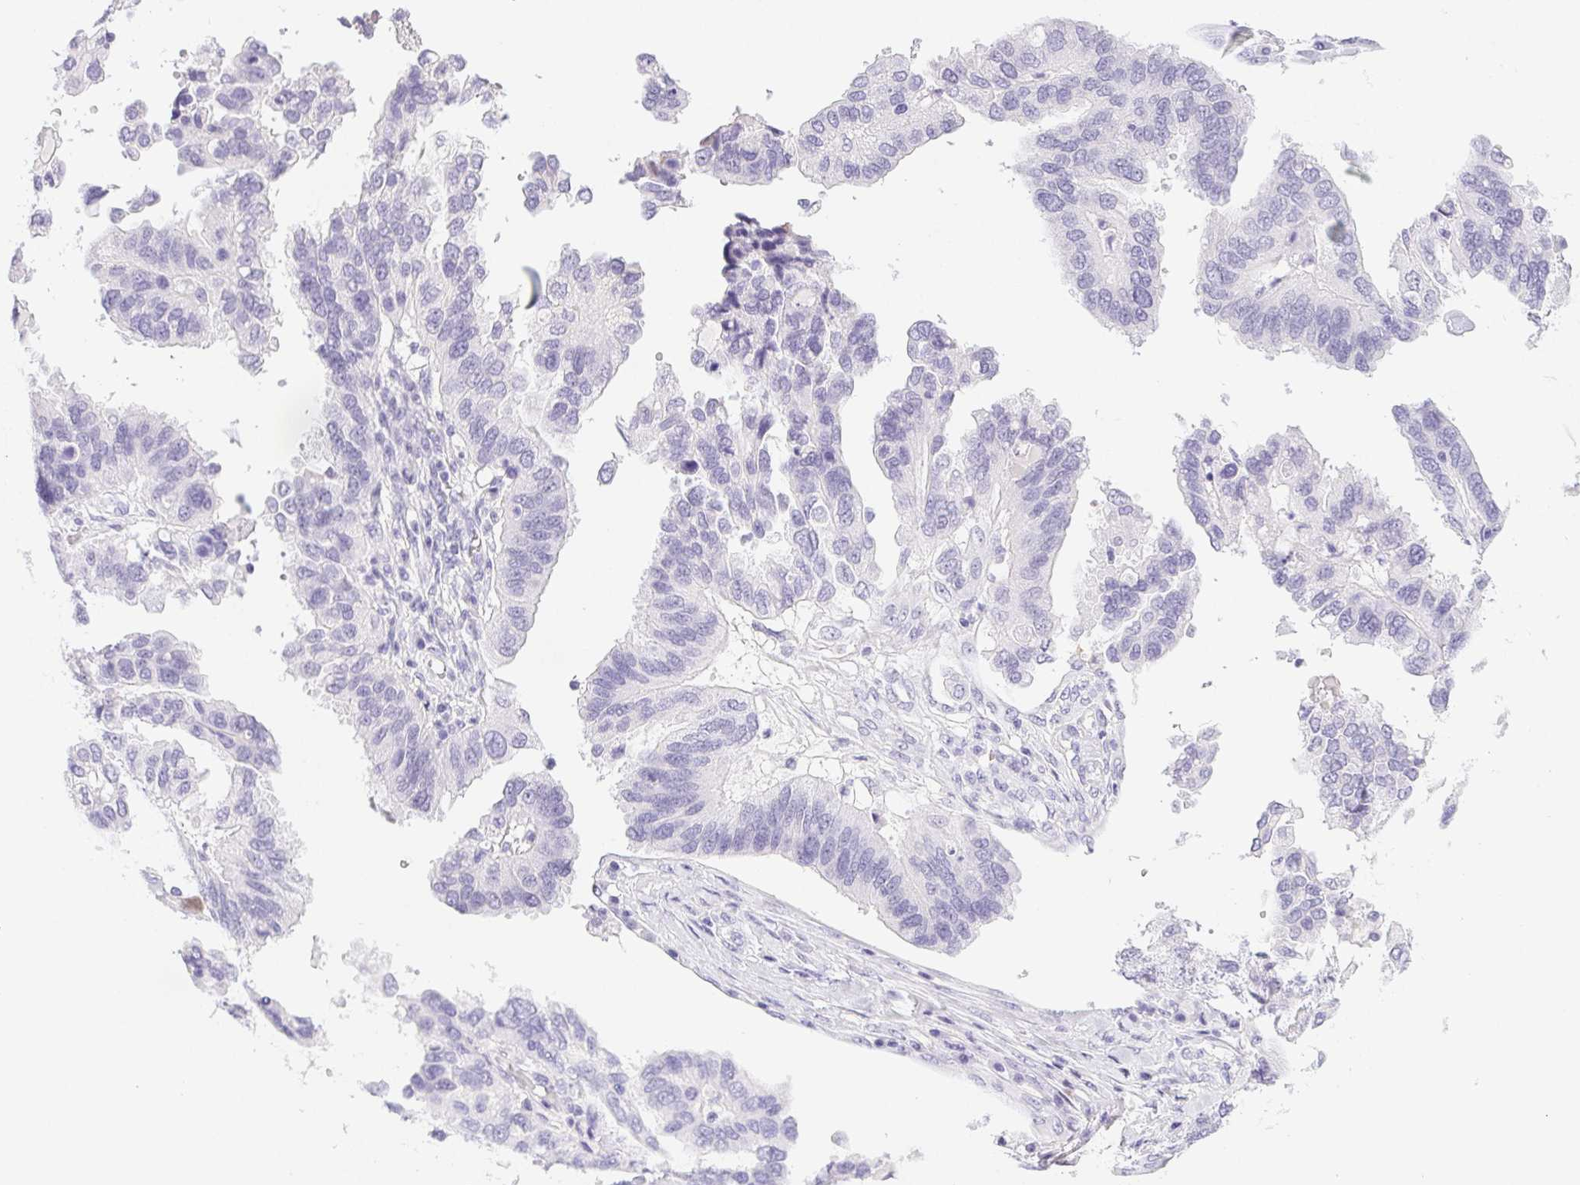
{"staining": {"intensity": "negative", "quantity": "none", "location": "none"}, "tissue": "ovarian cancer", "cell_type": "Tumor cells", "image_type": "cancer", "snomed": [{"axis": "morphology", "description": "Cystadenocarcinoma, serous, NOS"}, {"axis": "topography", "description": "Ovary"}], "caption": "An immunohistochemistry image of serous cystadenocarcinoma (ovarian) is shown. There is no staining in tumor cells of serous cystadenocarcinoma (ovarian).", "gene": "ST8SIA3", "patient": {"sex": "female", "age": 79}}